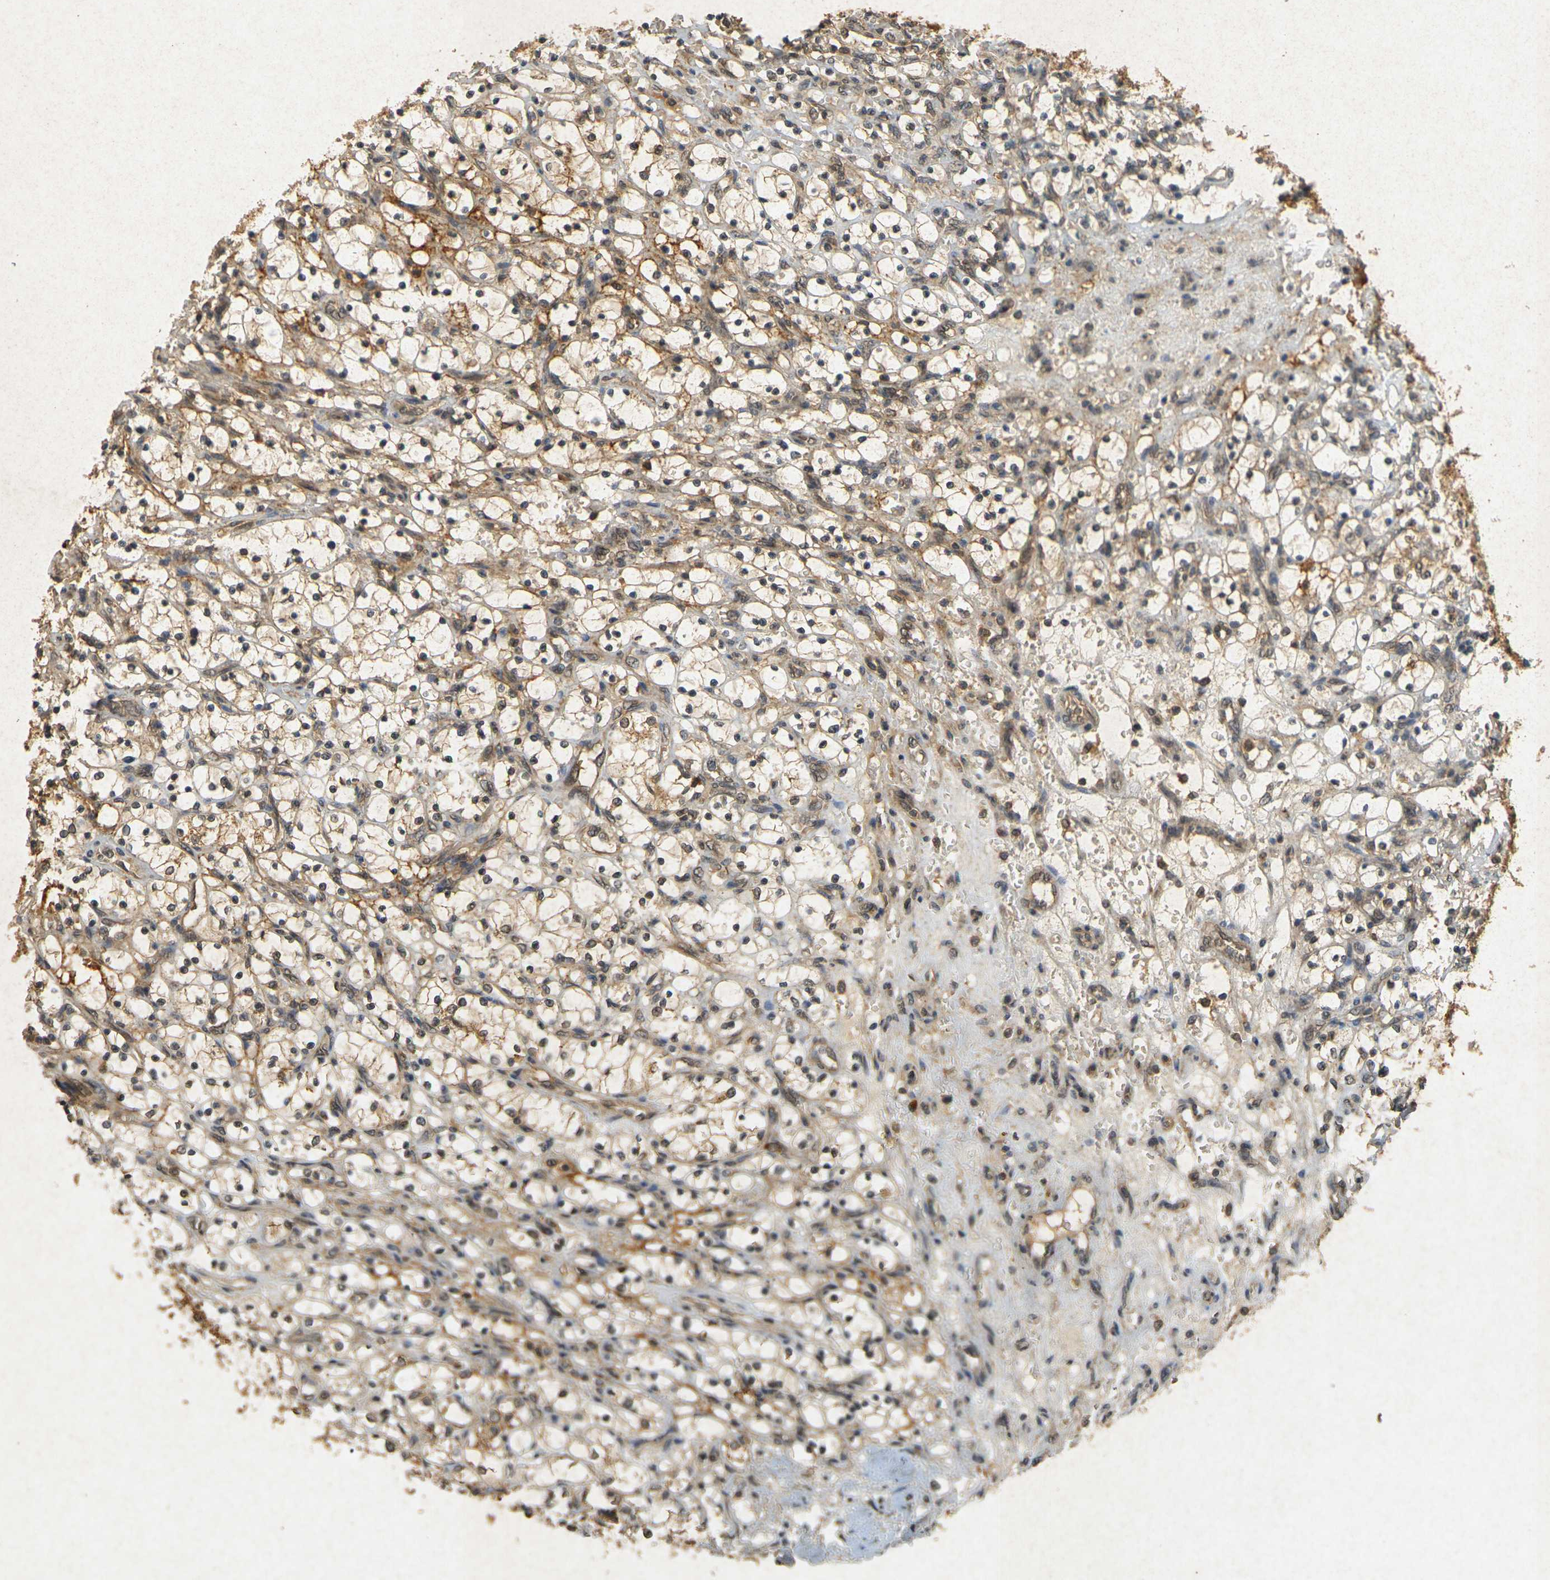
{"staining": {"intensity": "weak", "quantity": ">75%", "location": "cytoplasmic/membranous"}, "tissue": "renal cancer", "cell_type": "Tumor cells", "image_type": "cancer", "snomed": [{"axis": "morphology", "description": "Adenocarcinoma, NOS"}, {"axis": "topography", "description": "Kidney"}], "caption": "Renal cancer (adenocarcinoma) stained for a protein (brown) exhibits weak cytoplasmic/membranous positive expression in about >75% of tumor cells.", "gene": "ERN1", "patient": {"sex": "female", "age": 69}}